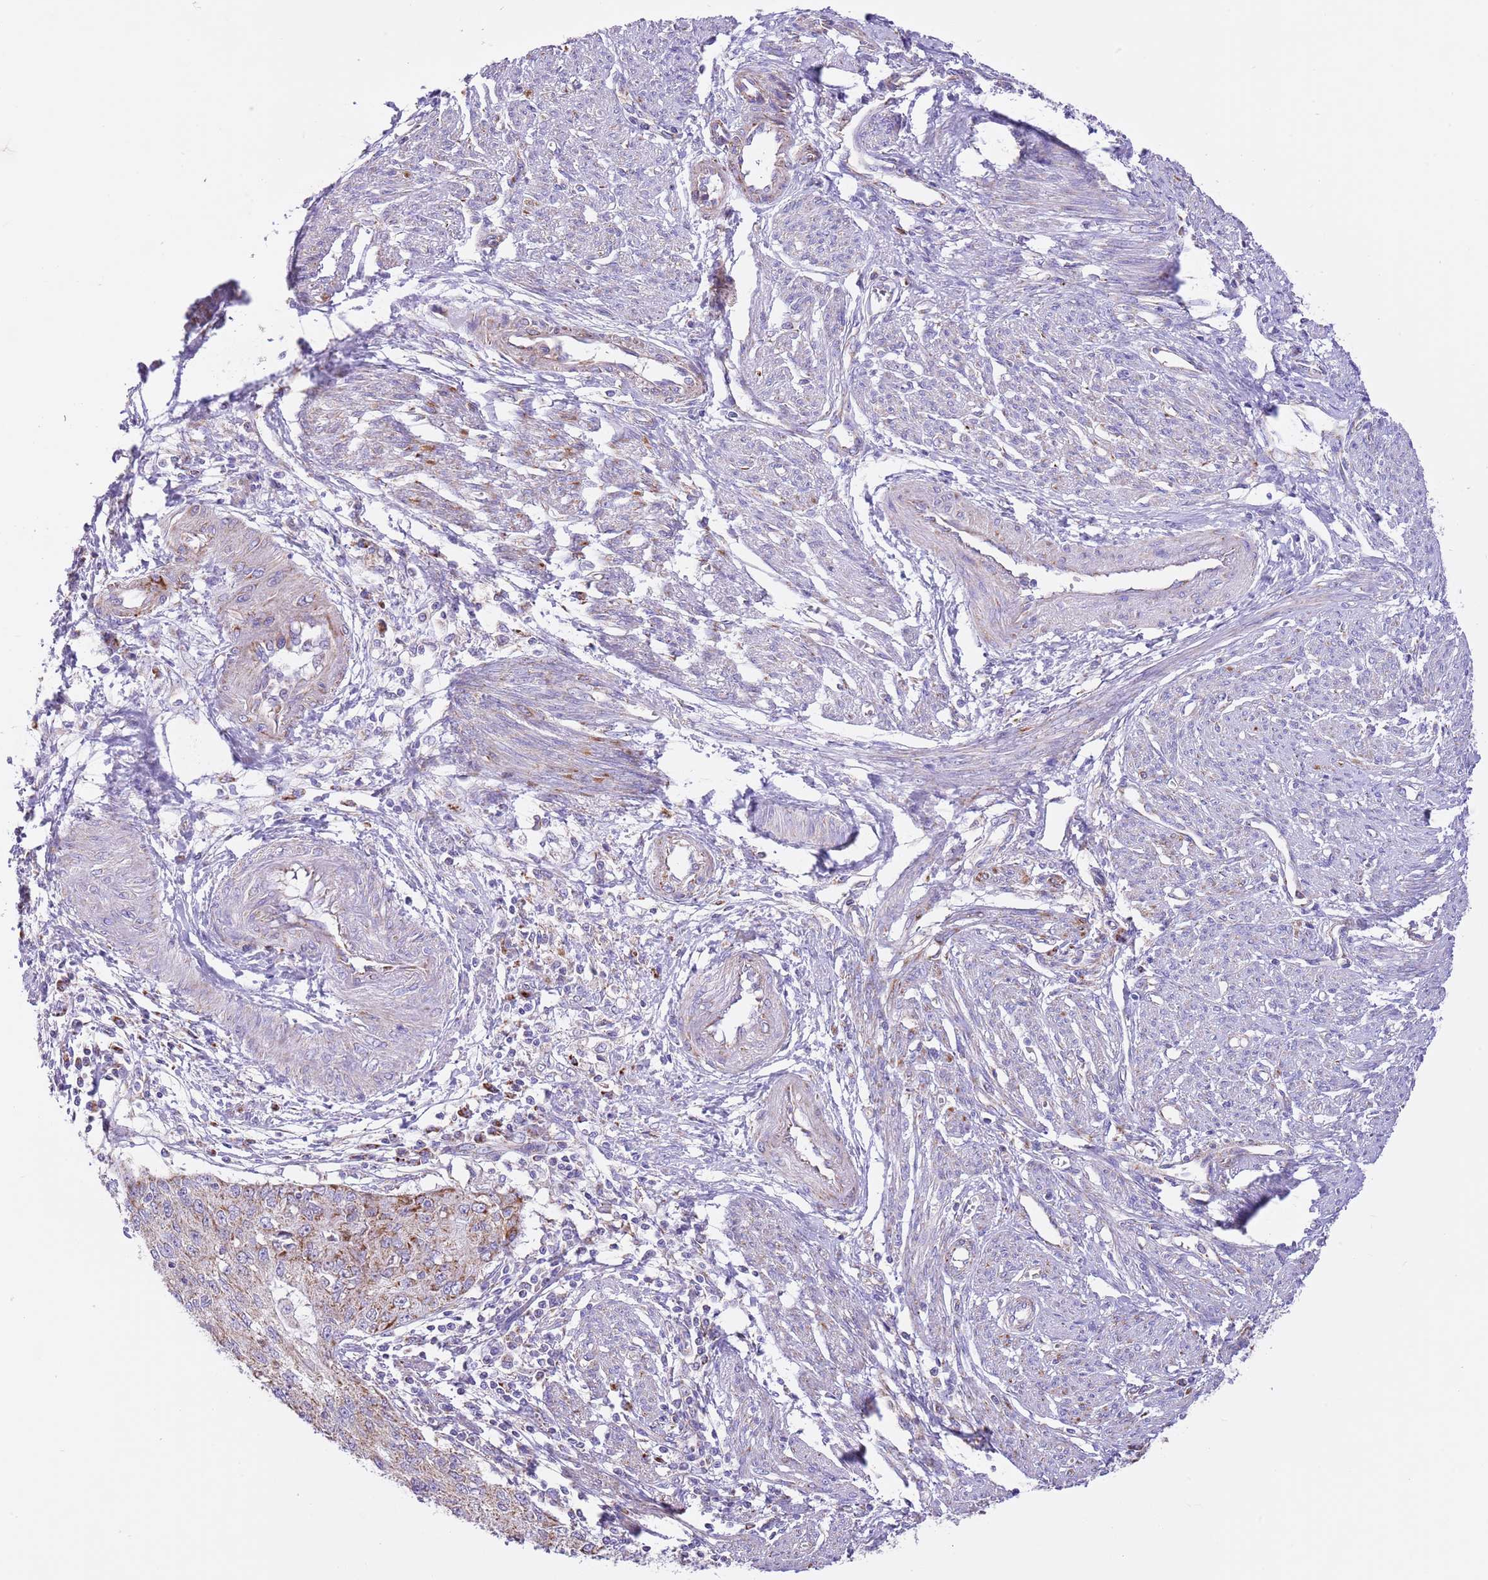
{"staining": {"intensity": "strong", "quantity": "<25%", "location": "cytoplasmic/membranous"}, "tissue": "endometrial cancer", "cell_type": "Tumor cells", "image_type": "cancer", "snomed": [{"axis": "morphology", "description": "Adenocarcinoma, NOS"}, {"axis": "topography", "description": "Endometrium"}], "caption": "About <25% of tumor cells in human endometrial cancer (adenocarcinoma) show strong cytoplasmic/membranous protein expression as visualized by brown immunohistochemical staining.", "gene": "SS18L2", "patient": {"sex": "female", "age": 56}}